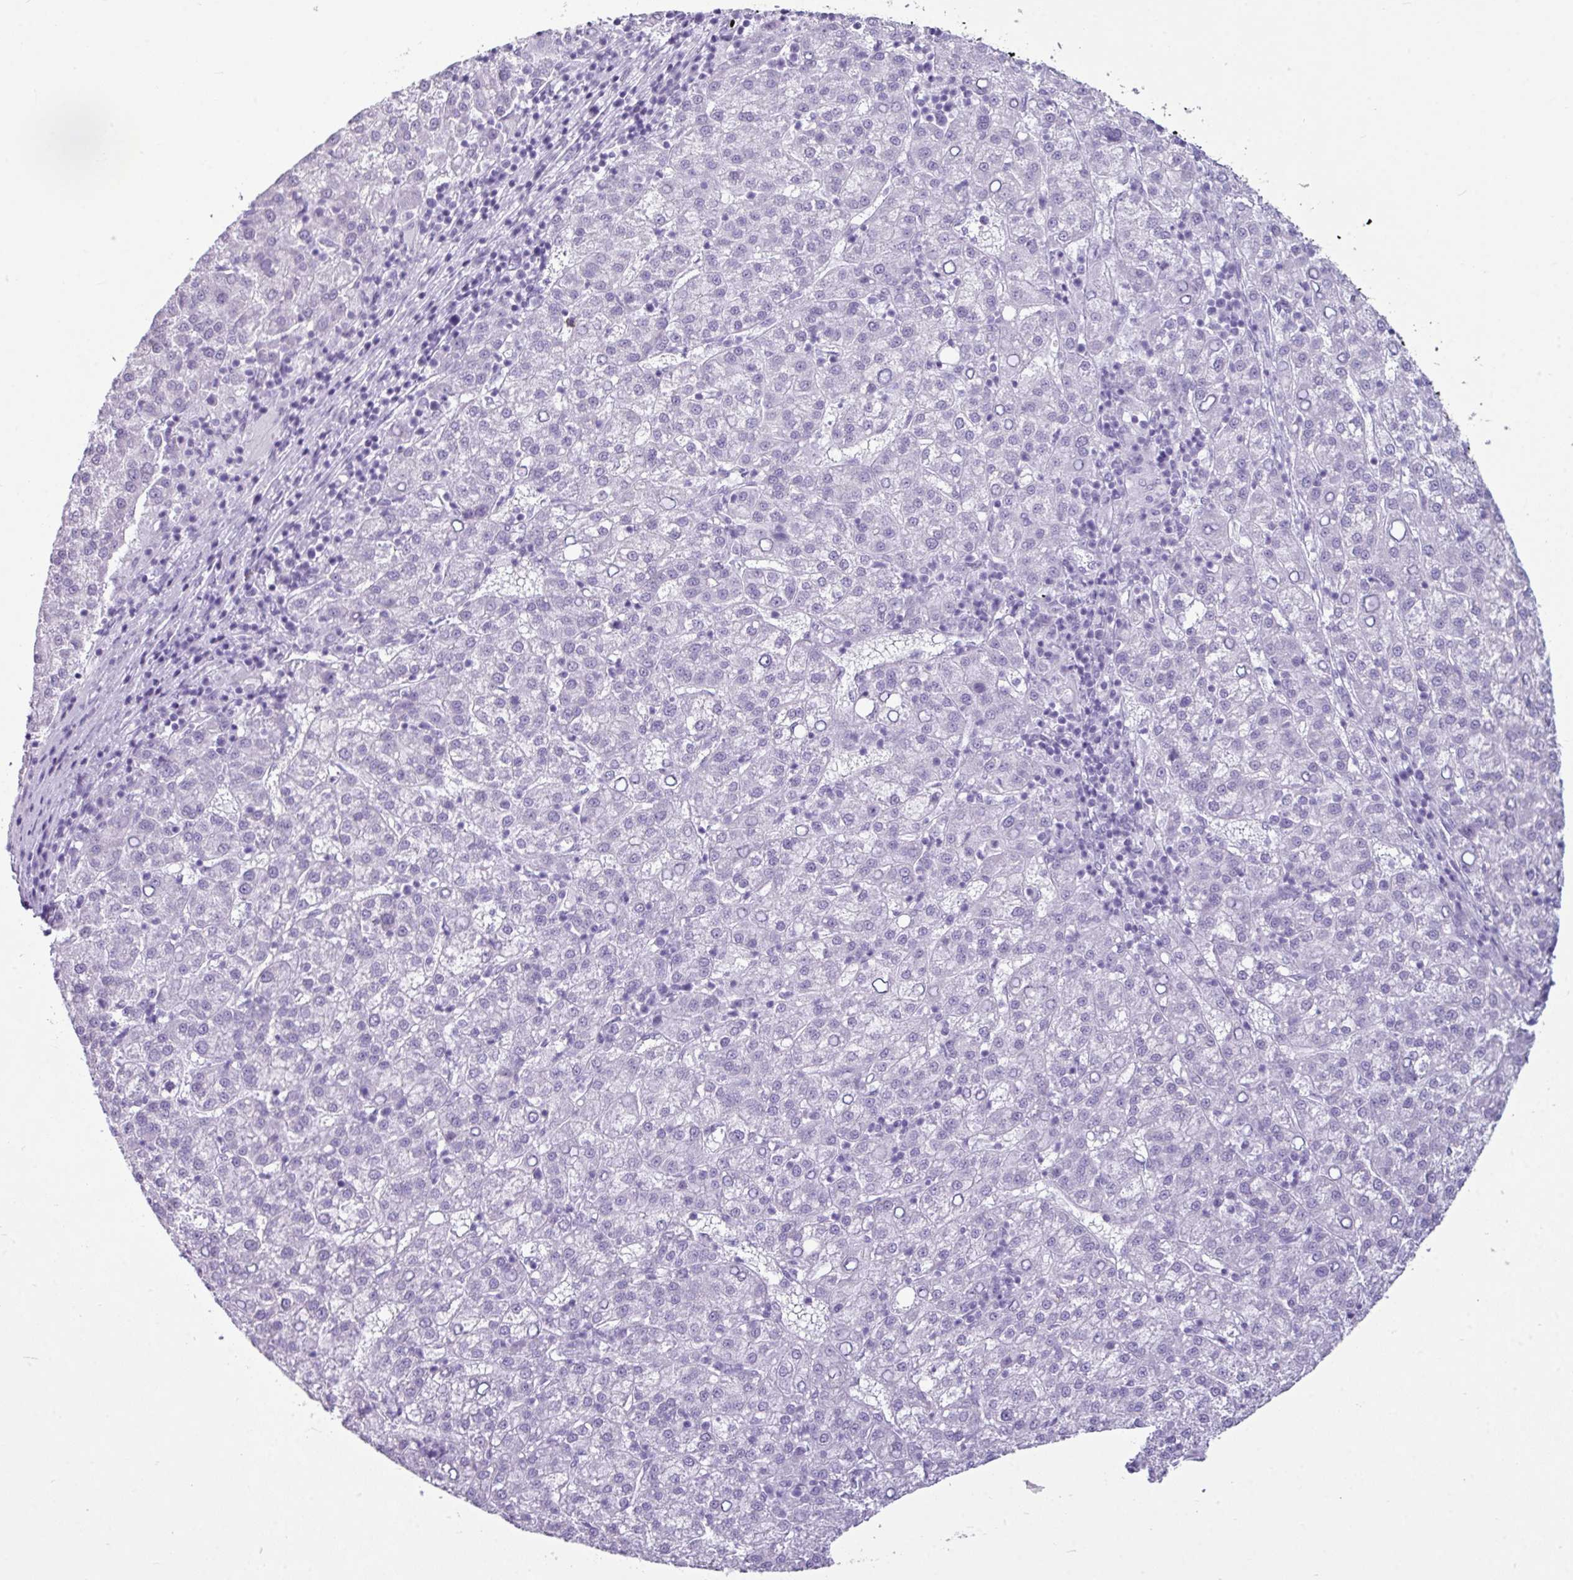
{"staining": {"intensity": "negative", "quantity": "none", "location": "none"}, "tissue": "liver cancer", "cell_type": "Tumor cells", "image_type": "cancer", "snomed": [{"axis": "morphology", "description": "Carcinoma, Hepatocellular, NOS"}, {"axis": "topography", "description": "Liver"}], "caption": "Image shows no significant protein positivity in tumor cells of liver hepatocellular carcinoma.", "gene": "AMY1B", "patient": {"sex": "female", "age": 58}}